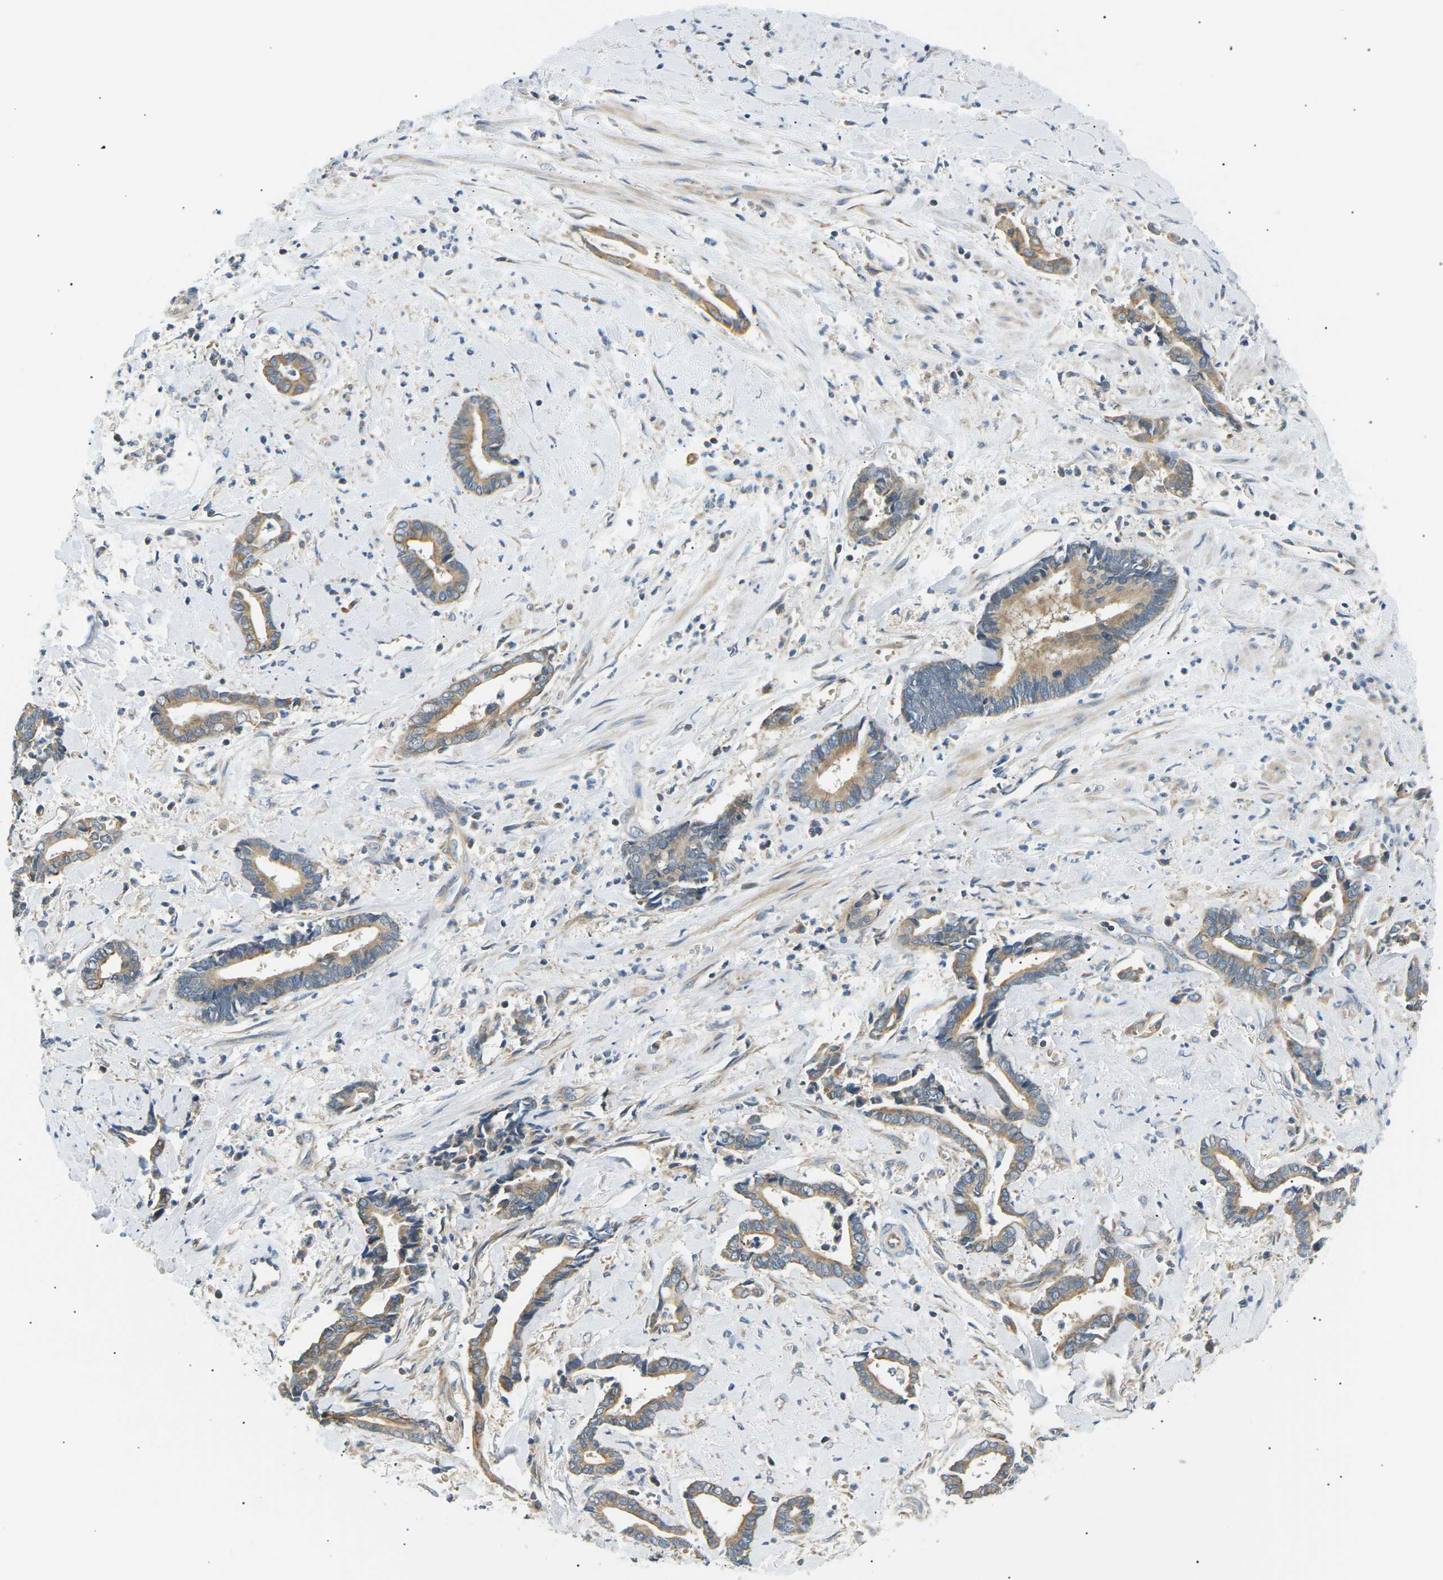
{"staining": {"intensity": "moderate", "quantity": "25%-75%", "location": "cytoplasmic/membranous"}, "tissue": "cervical cancer", "cell_type": "Tumor cells", "image_type": "cancer", "snomed": [{"axis": "morphology", "description": "Adenocarcinoma, NOS"}, {"axis": "topography", "description": "Cervix"}], "caption": "Moderate cytoplasmic/membranous staining for a protein is identified in approximately 25%-75% of tumor cells of cervical cancer using immunohistochemistry (IHC).", "gene": "TBC1D8", "patient": {"sex": "female", "age": 44}}